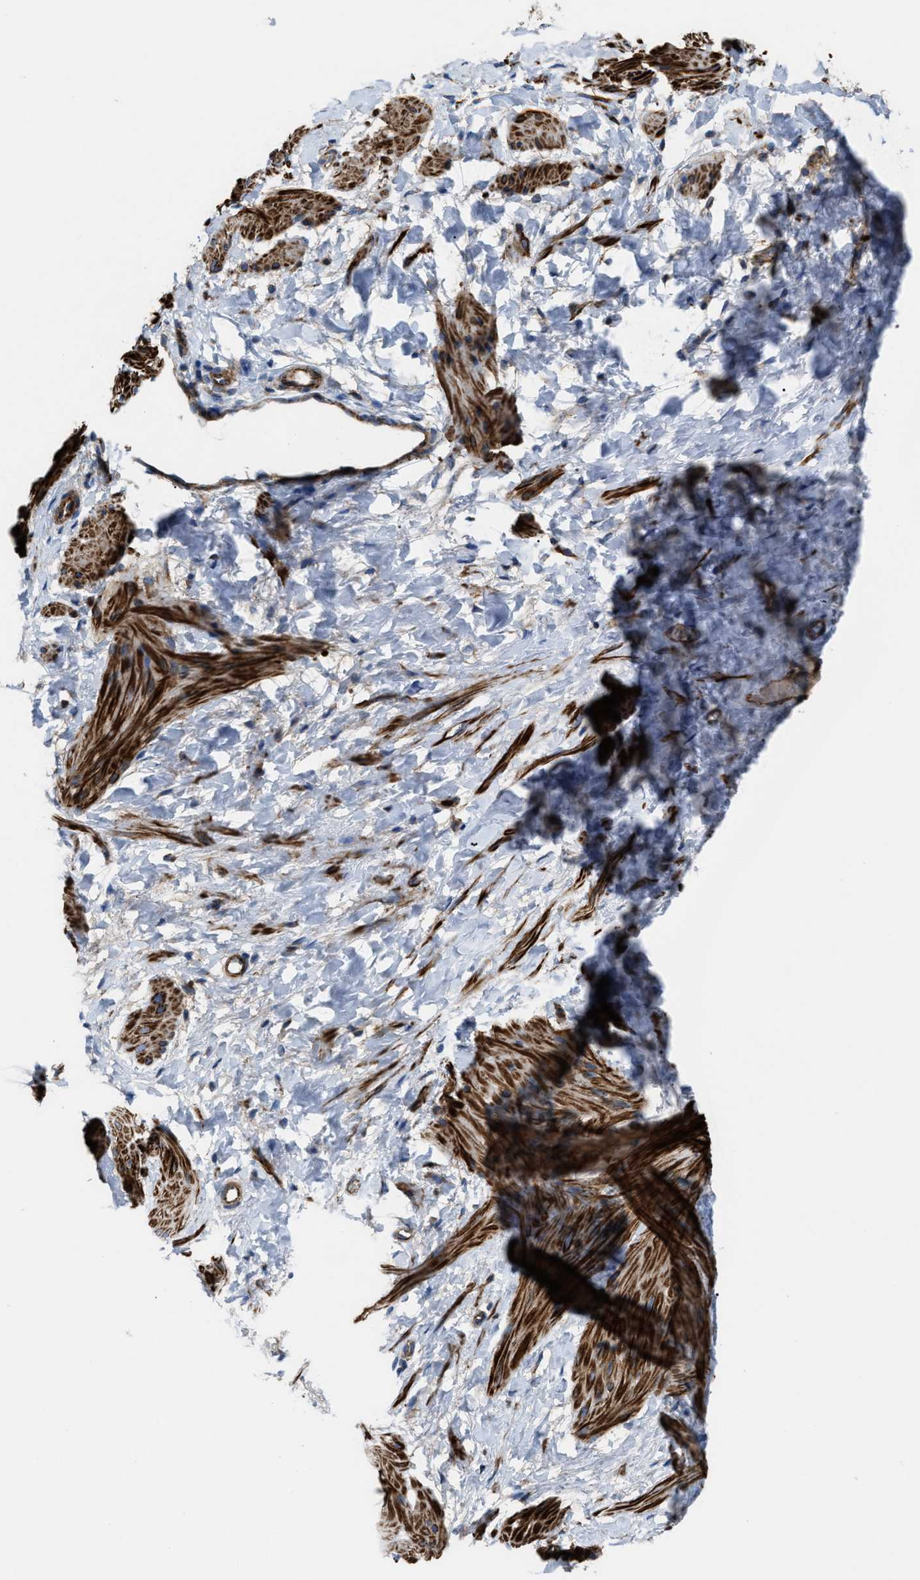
{"staining": {"intensity": "strong", "quantity": ">75%", "location": "cytoplasmic/membranous"}, "tissue": "smooth muscle", "cell_type": "Smooth muscle cells", "image_type": "normal", "snomed": [{"axis": "morphology", "description": "Normal tissue, NOS"}, {"axis": "topography", "description": "Smooth muscle"}], "caption": "IHC (DAB (3,3'-diaminobenzidine)) staining of normal smooth muscle displays strong cytoplasmic/membranous protein positivity in about >75% of smooth muscle cells.", "gene": "AGPAT2", "patient": {"sex": "male", "age": 16}}